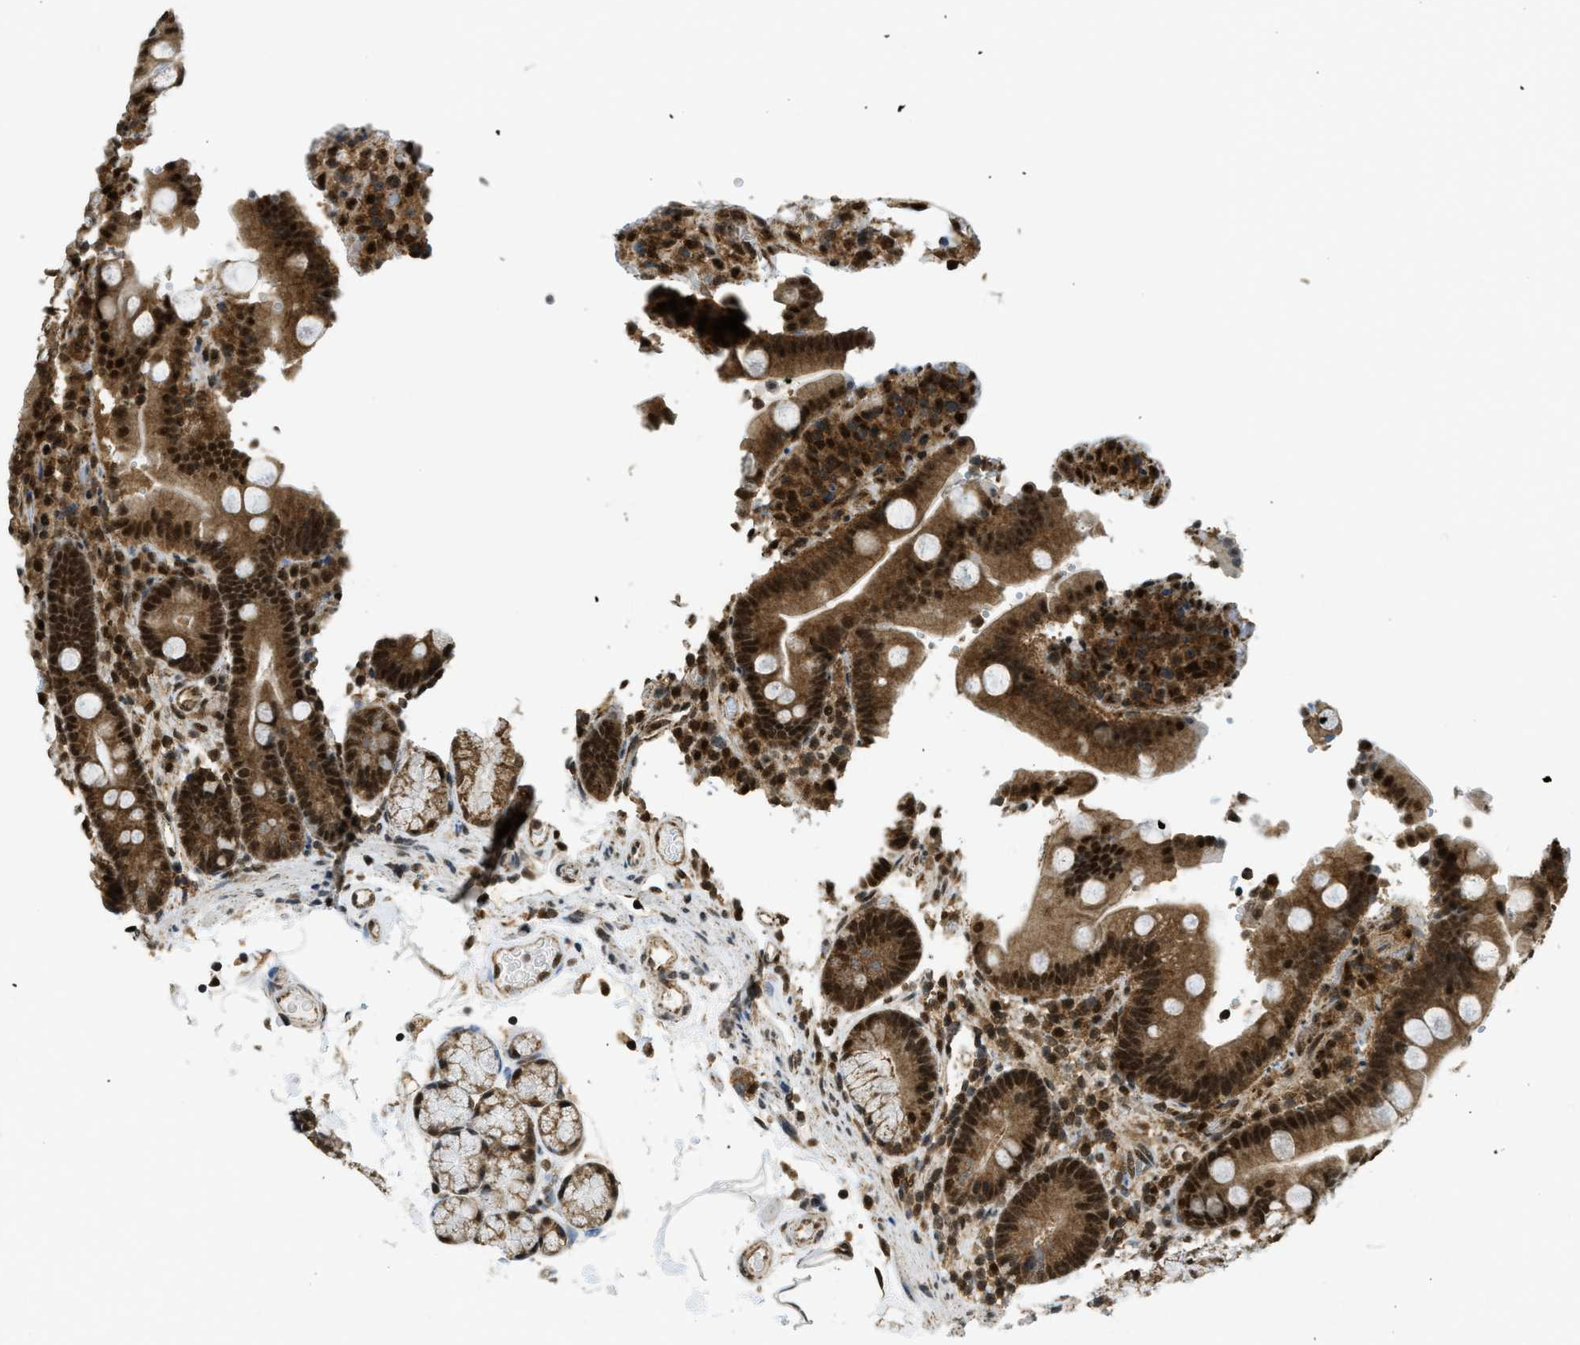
{"staining": {"intensity": "strong", "quantity": ">75%", "location": "cytoplasmic/membranous,nuclear"}, "tissue": "duodenum", "cell_type": "Glandular cells", "image_type": "normal", "snomed": [{"axis": "morphology", "description": "Normal tissue, NOS"}, {"axis": "topography", "description": "Small intestine, NOS"}], "caption": "Glandular cells display high levels of strong cytoplasmic/membranous,nuclear staining in about >75% of cells in normal duodenum. Ihc stains the protein in brown and the nuclei are stained blue.", "gene": "TNPO1", "patient": {"sex": "female", "age": 71}}